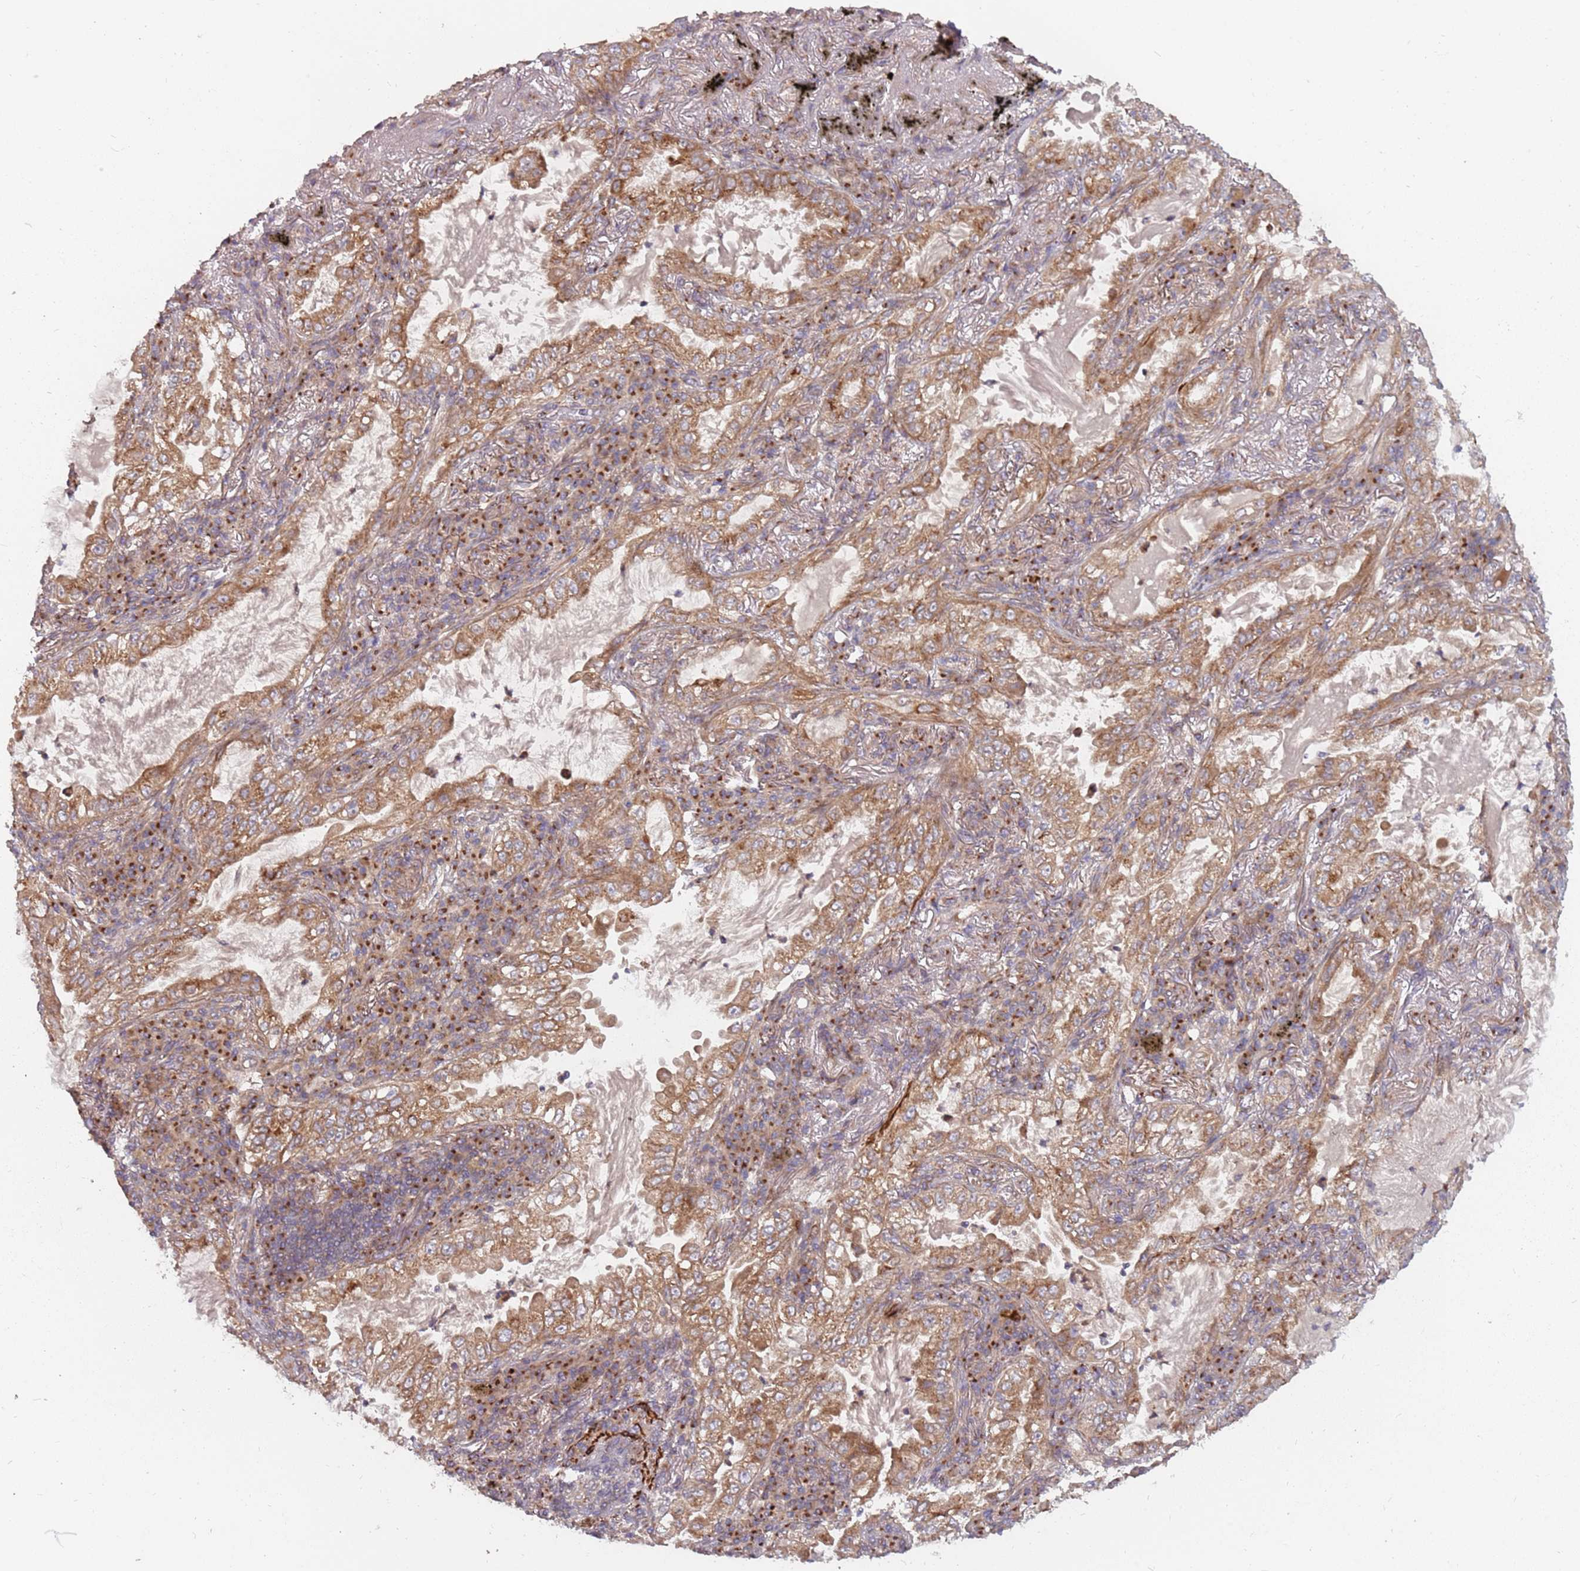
{"staining": {"intensity": "moderate", "quantity": ">75%", "location": "cytoplasmic/membranous"}, "tissue": "lung cancer", "cell_type": "Tumor cells", "image_type": "cancer", "snomed": [{"axis": "morphology", "description": "Adenocarcinoma, NOS"}, {"axis": "topography", "description": "Lung"}], "caption": "Immunohistochemical staining of human lung adenocarcinoma displays medium levels of moderate cytoplasmic/membranous positivity in about >75% of tumor cells.", "gene": "PLD6", "patient": {"sex": "female", "age": 73}}